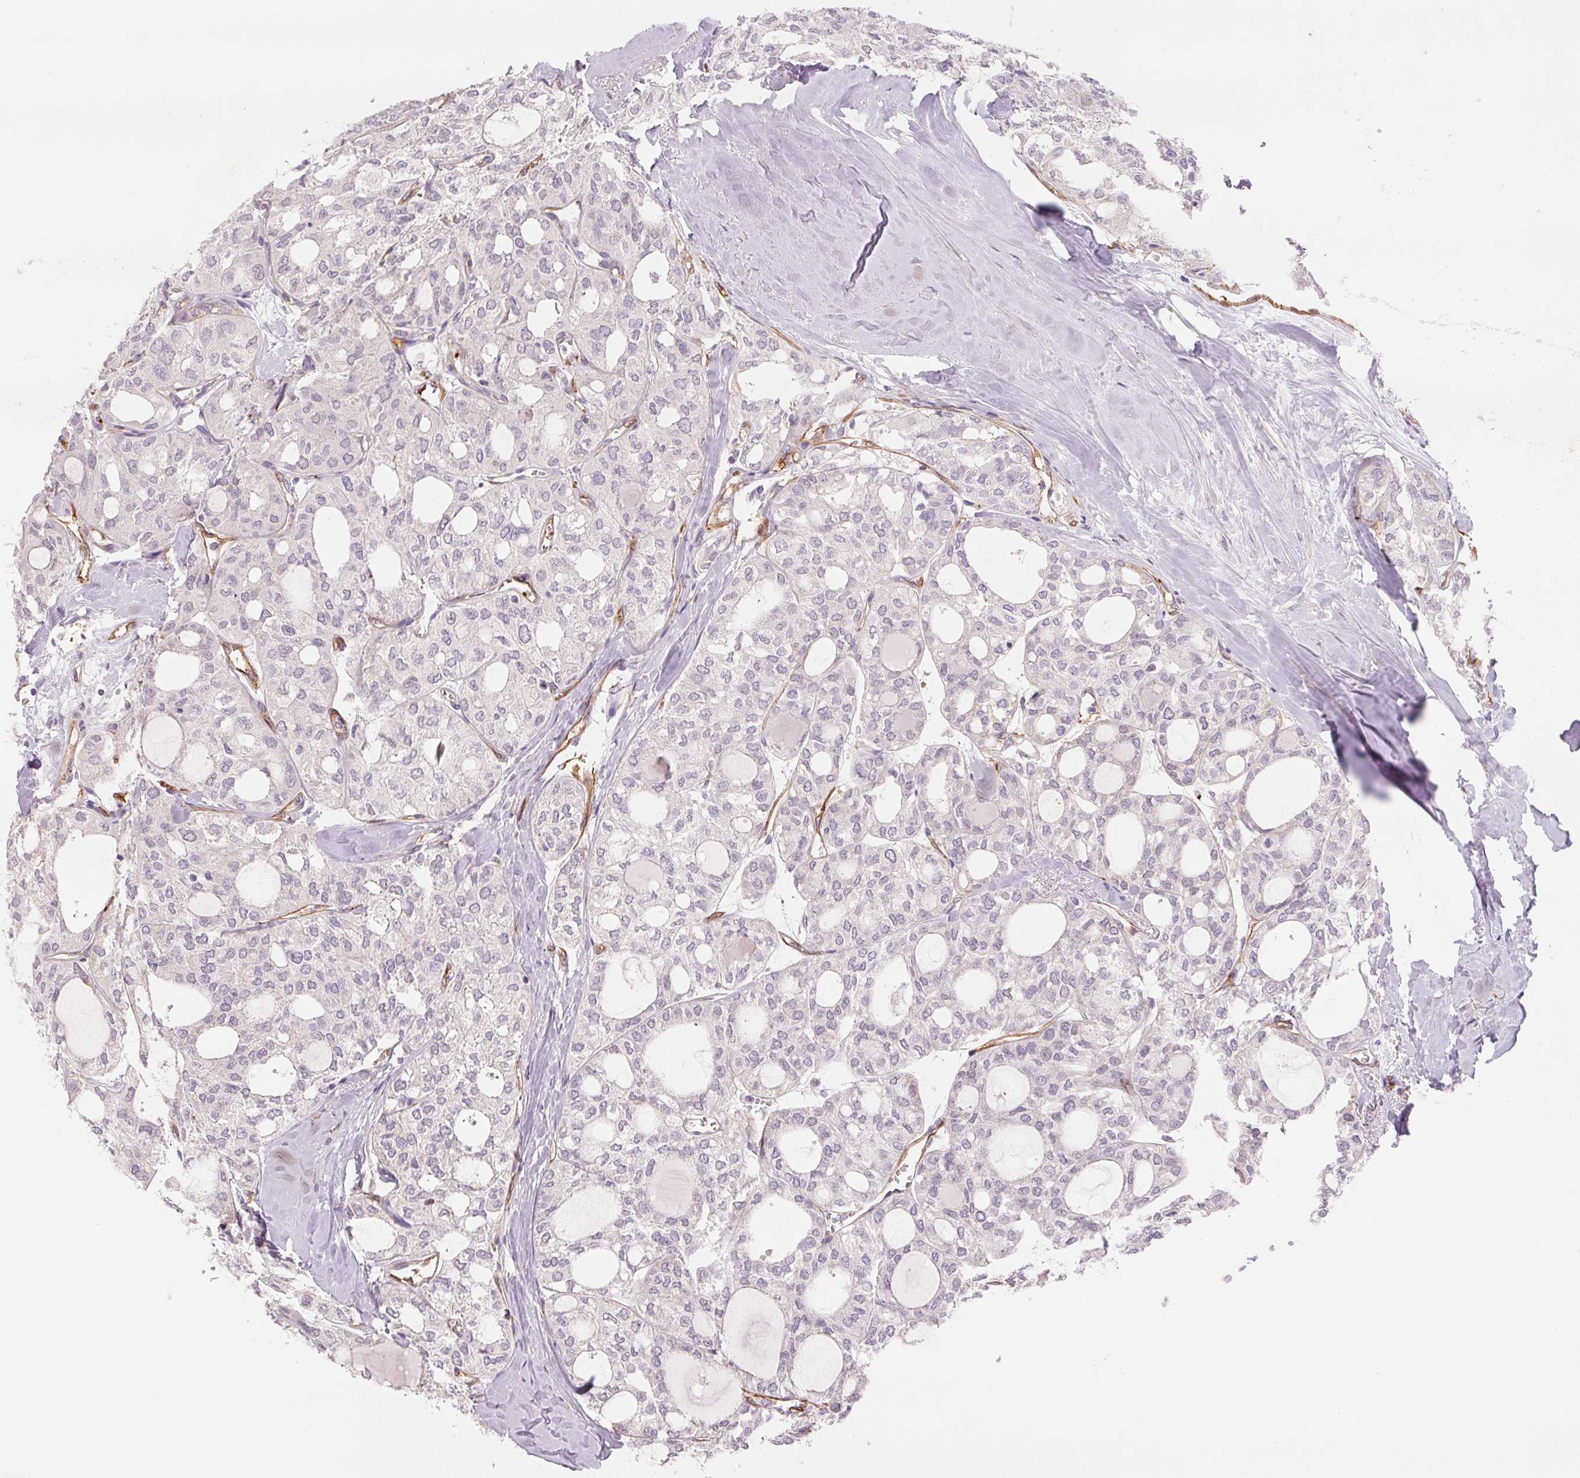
{"staining": {"intensity": "negative", "quantity": "none", "location": "none"}, "tissue": "thyroid cancer", "cell_type": "Tumor cells", "image_type": "cancer", "snomed": [{"axis": "morphology", "description": "Follicular adenoma carcinoma, NOS"}, {"axis": "topography", "description": "Thyroid gland"}], "caption": "Immunohistochemistry (IHC) of thyroid follicular adenoma carcinoma exhibits no expression in tumor cells. The staining was performed using DAB to visualize the protein expression in brown, while the nuclei were stained in blue with hematoxylin (Magnification: 20x).", "gene": "ANKRD13B", "patient": {"sex": "male", "age": 75}}